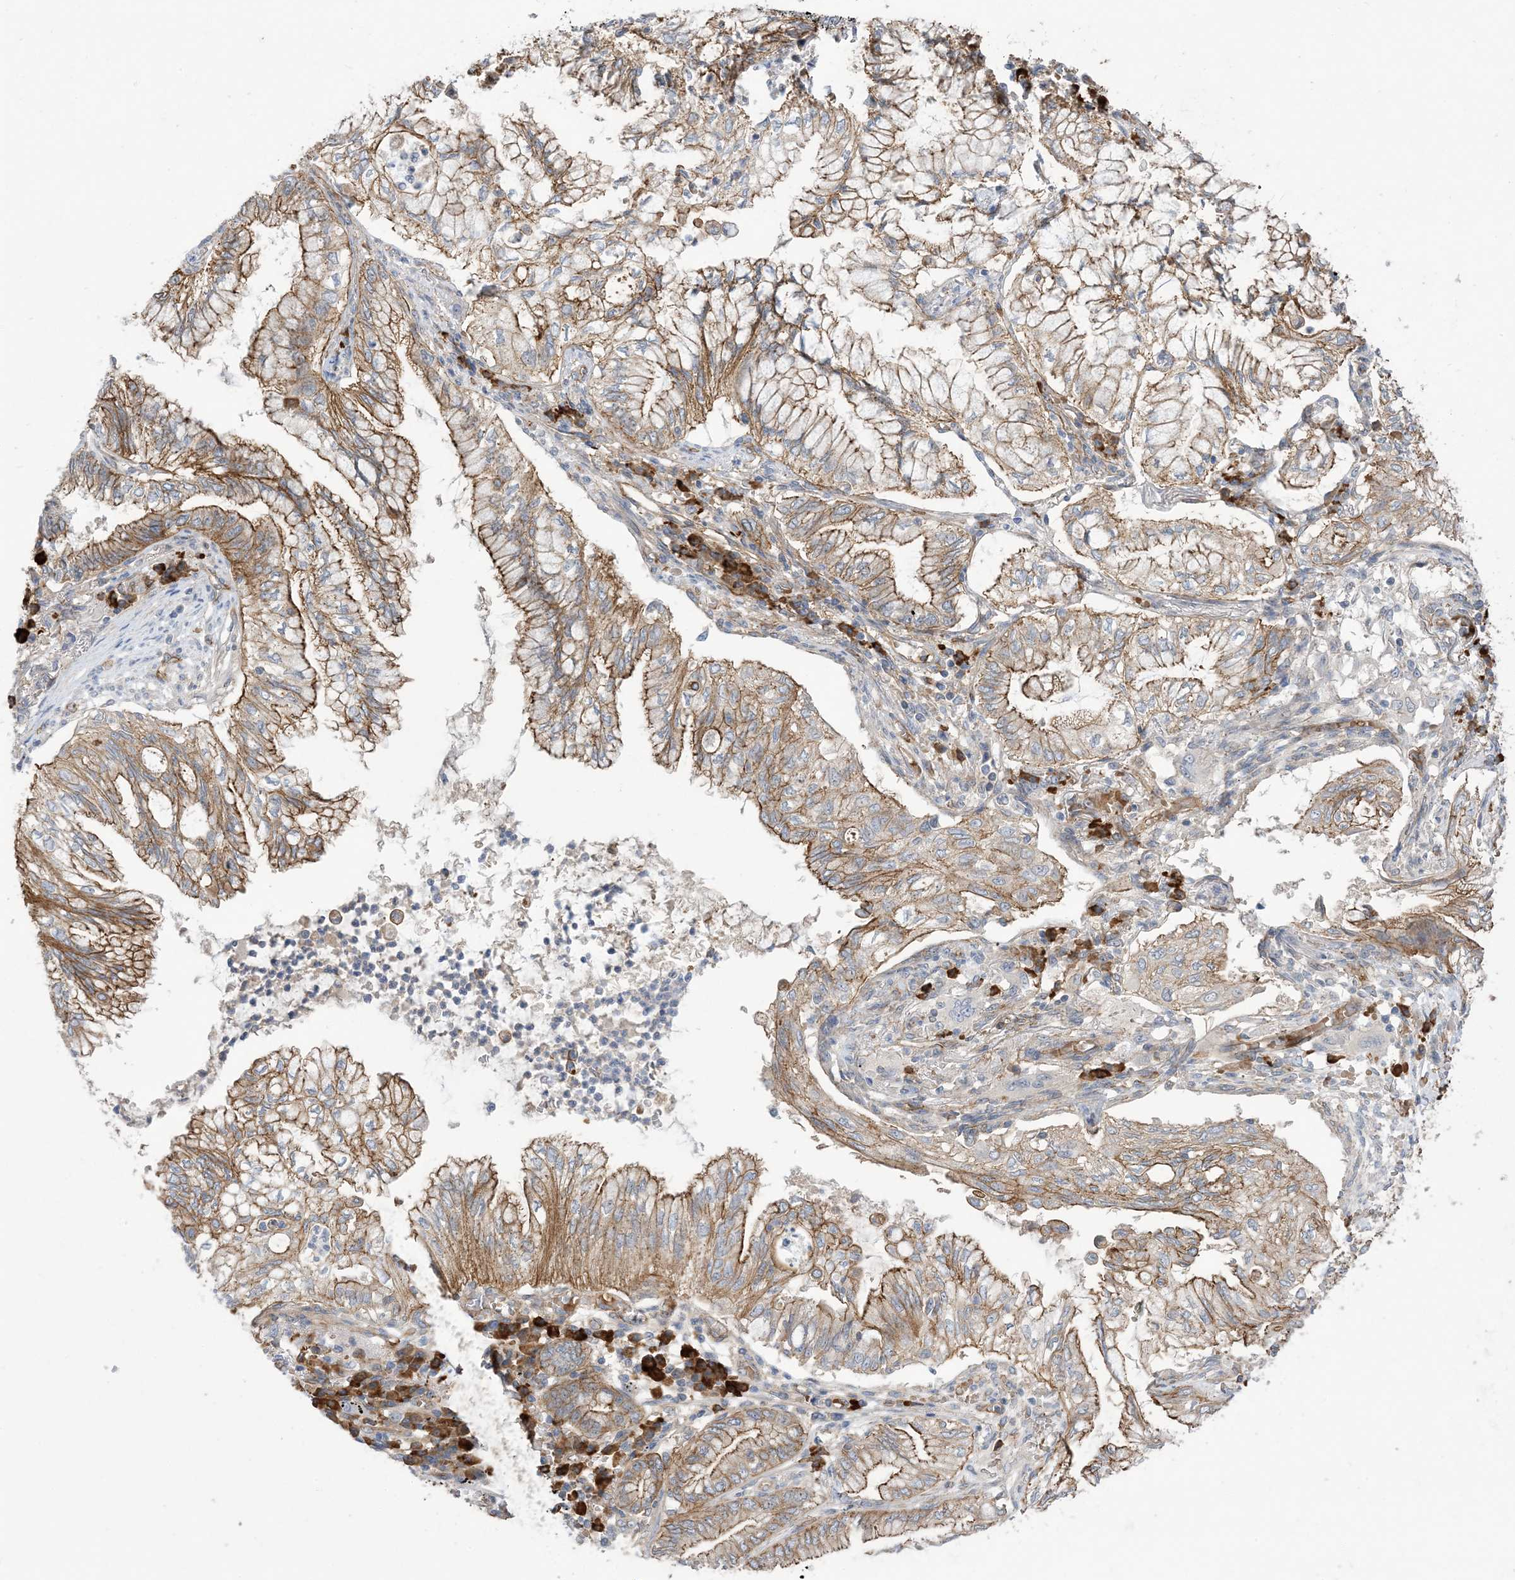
{"staining": {"intensity": "moderate", "quantity": "25%-75%", "location": "cytoplasmic/membranous"}, "tissue": "lung cancer", "cell_type": "Tumor cells", "image_type": "cancer", "snomed": [{"axis": "morphology", "description": "Adenocarcinoma, NOS"}, {"axis": "topography", "description": "Lung"}], "caption": "There is medium levels of moderate cytoplasmic/membranous positivity in tumor cells of lung adenocarcinoma, as demonstrated by immunohistochemical staining (brown color).", "gene": "AOC1", "patient": {"sex": "female", "age": 70}}